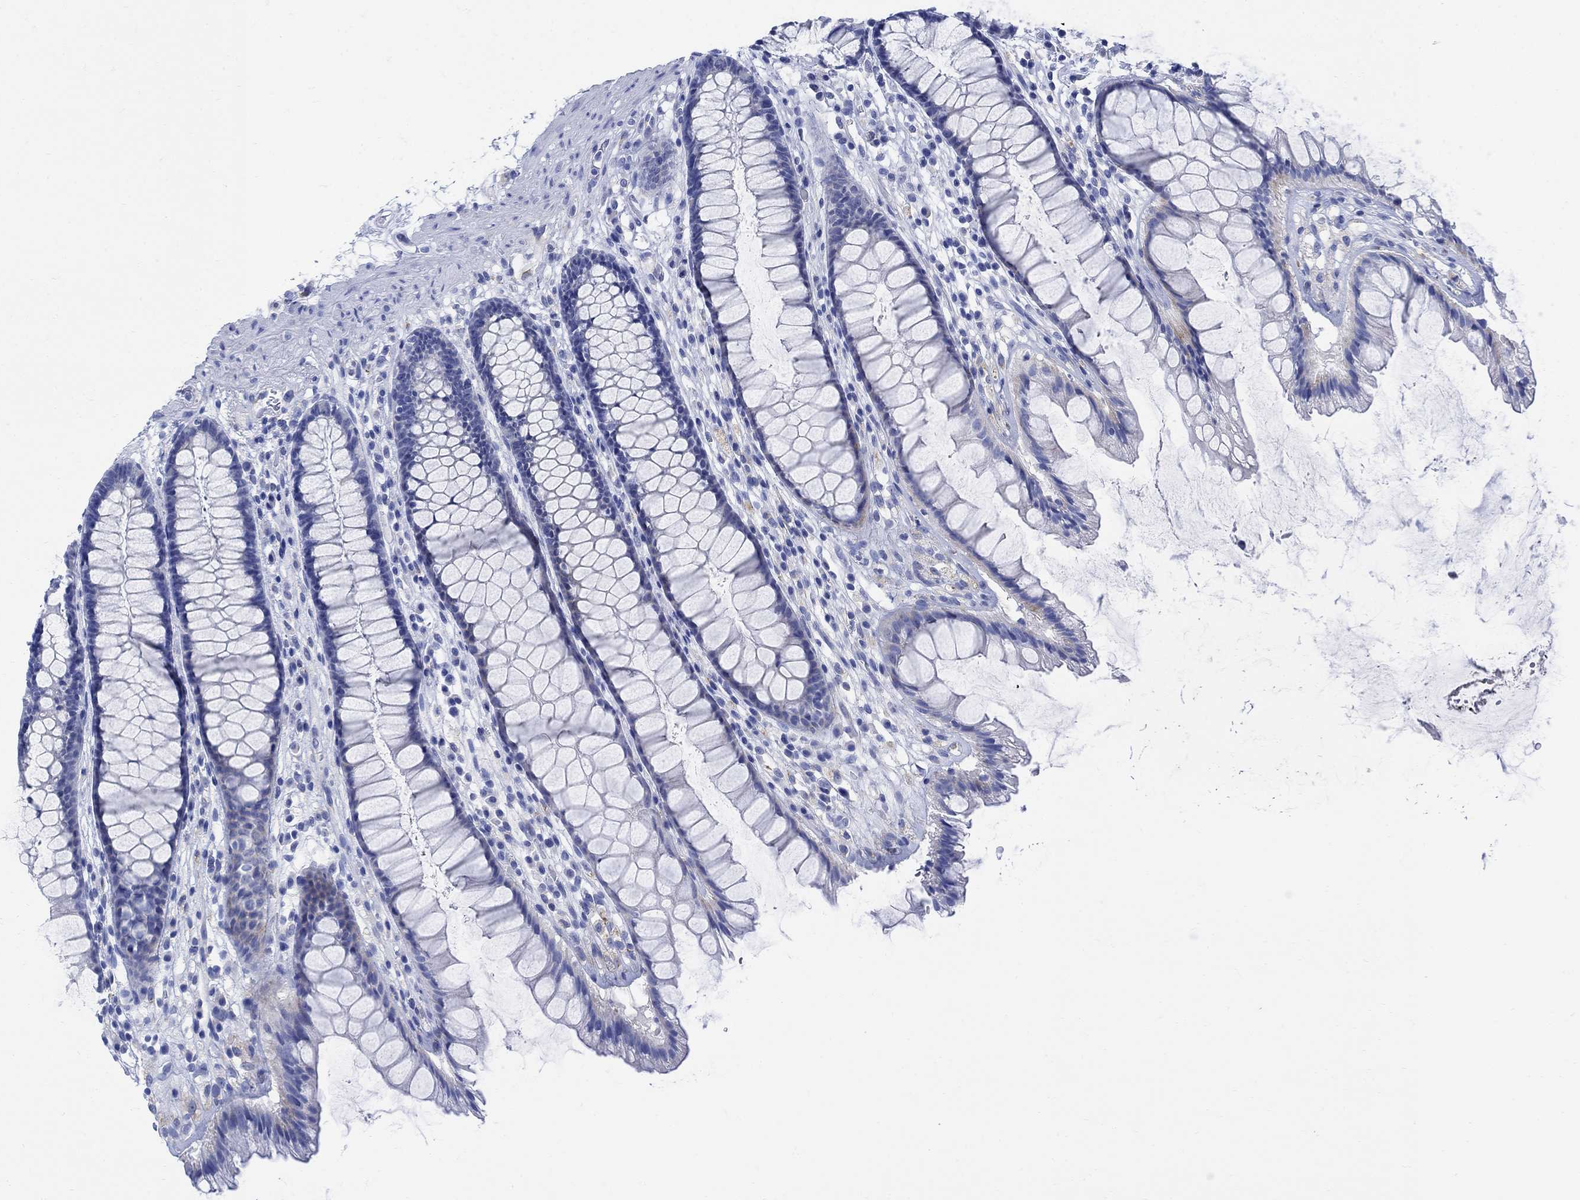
{"staining": {"intensity": "negative", "quantity": "none", "location": "none"}, "tissue": "rectum", "cell_type": "Glandular cells", "image_type": "normal", "snomed": [{"axis": "morphology", "description": "Normal tissue, NOS"}, {"axis": "topography", "description": "Rectum"}], "caption": "IHC of benign rectum shows no positivity in glandular cells. The staining is performed using DAB (3,3'-diaminobenzidine) brown chromogen with nuclei counter-stained in using hematoxylin.", "gene": "MYL1", "patient": {"sex": "male", "age": 72}}